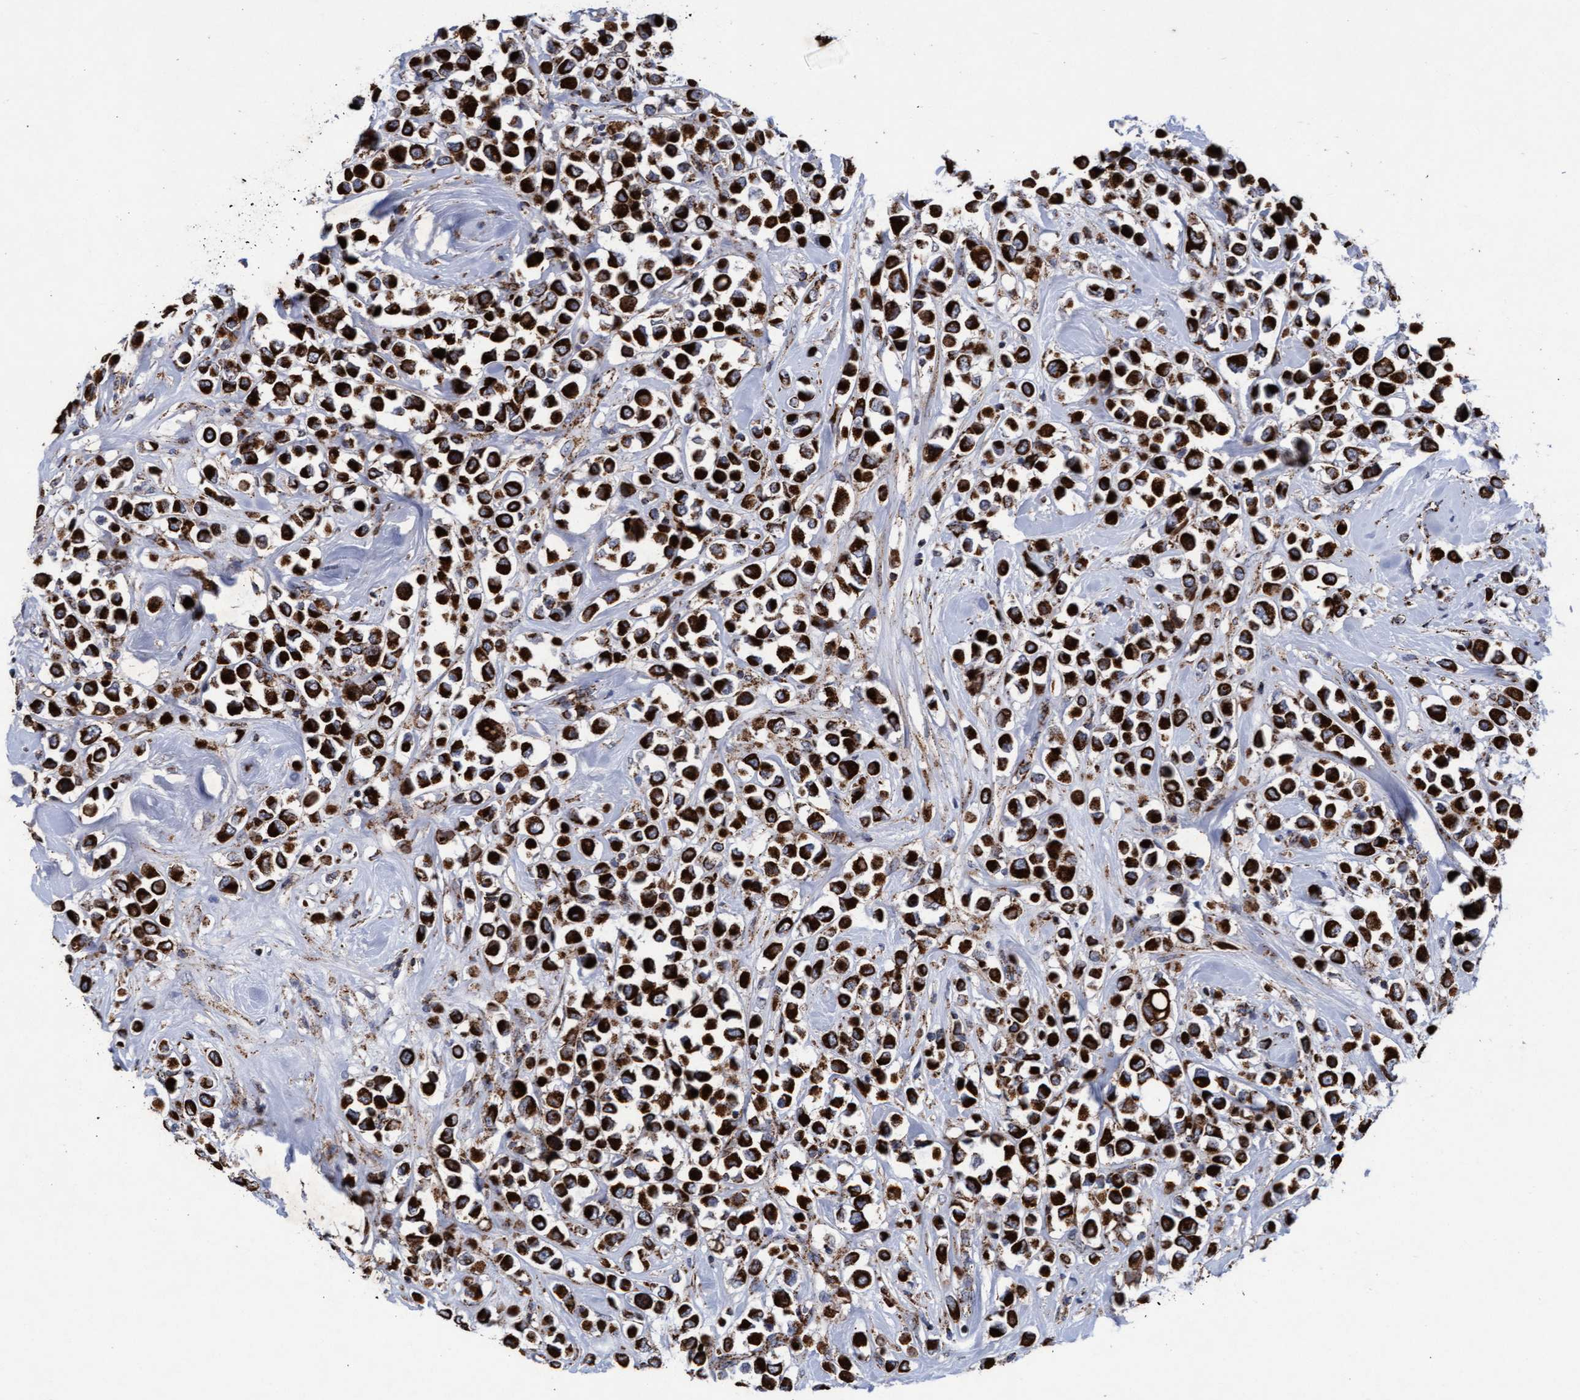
{"staining": {"intensity": "strong", "quantity": ">75%", "location": "cytoplasmic/membranous"}, "tissue": "breast cancer", "cell_type": "Tumor cells", "image_type": "cancer", "snomed": [{"axis": "morphology", "description": "Duct carcinoma"}, {"axis": "topography", "description": "Breast"}], "caption": "IHC (DAB (3,3'-diaminobenzidine)) staining of human intraductal carcinoma (breast) shows strong cytoplasmic/membranous protein staining in about >75% of tumor cells.", "gene": "MRPL38", "patient": {"sex": "female", "age": 61}}